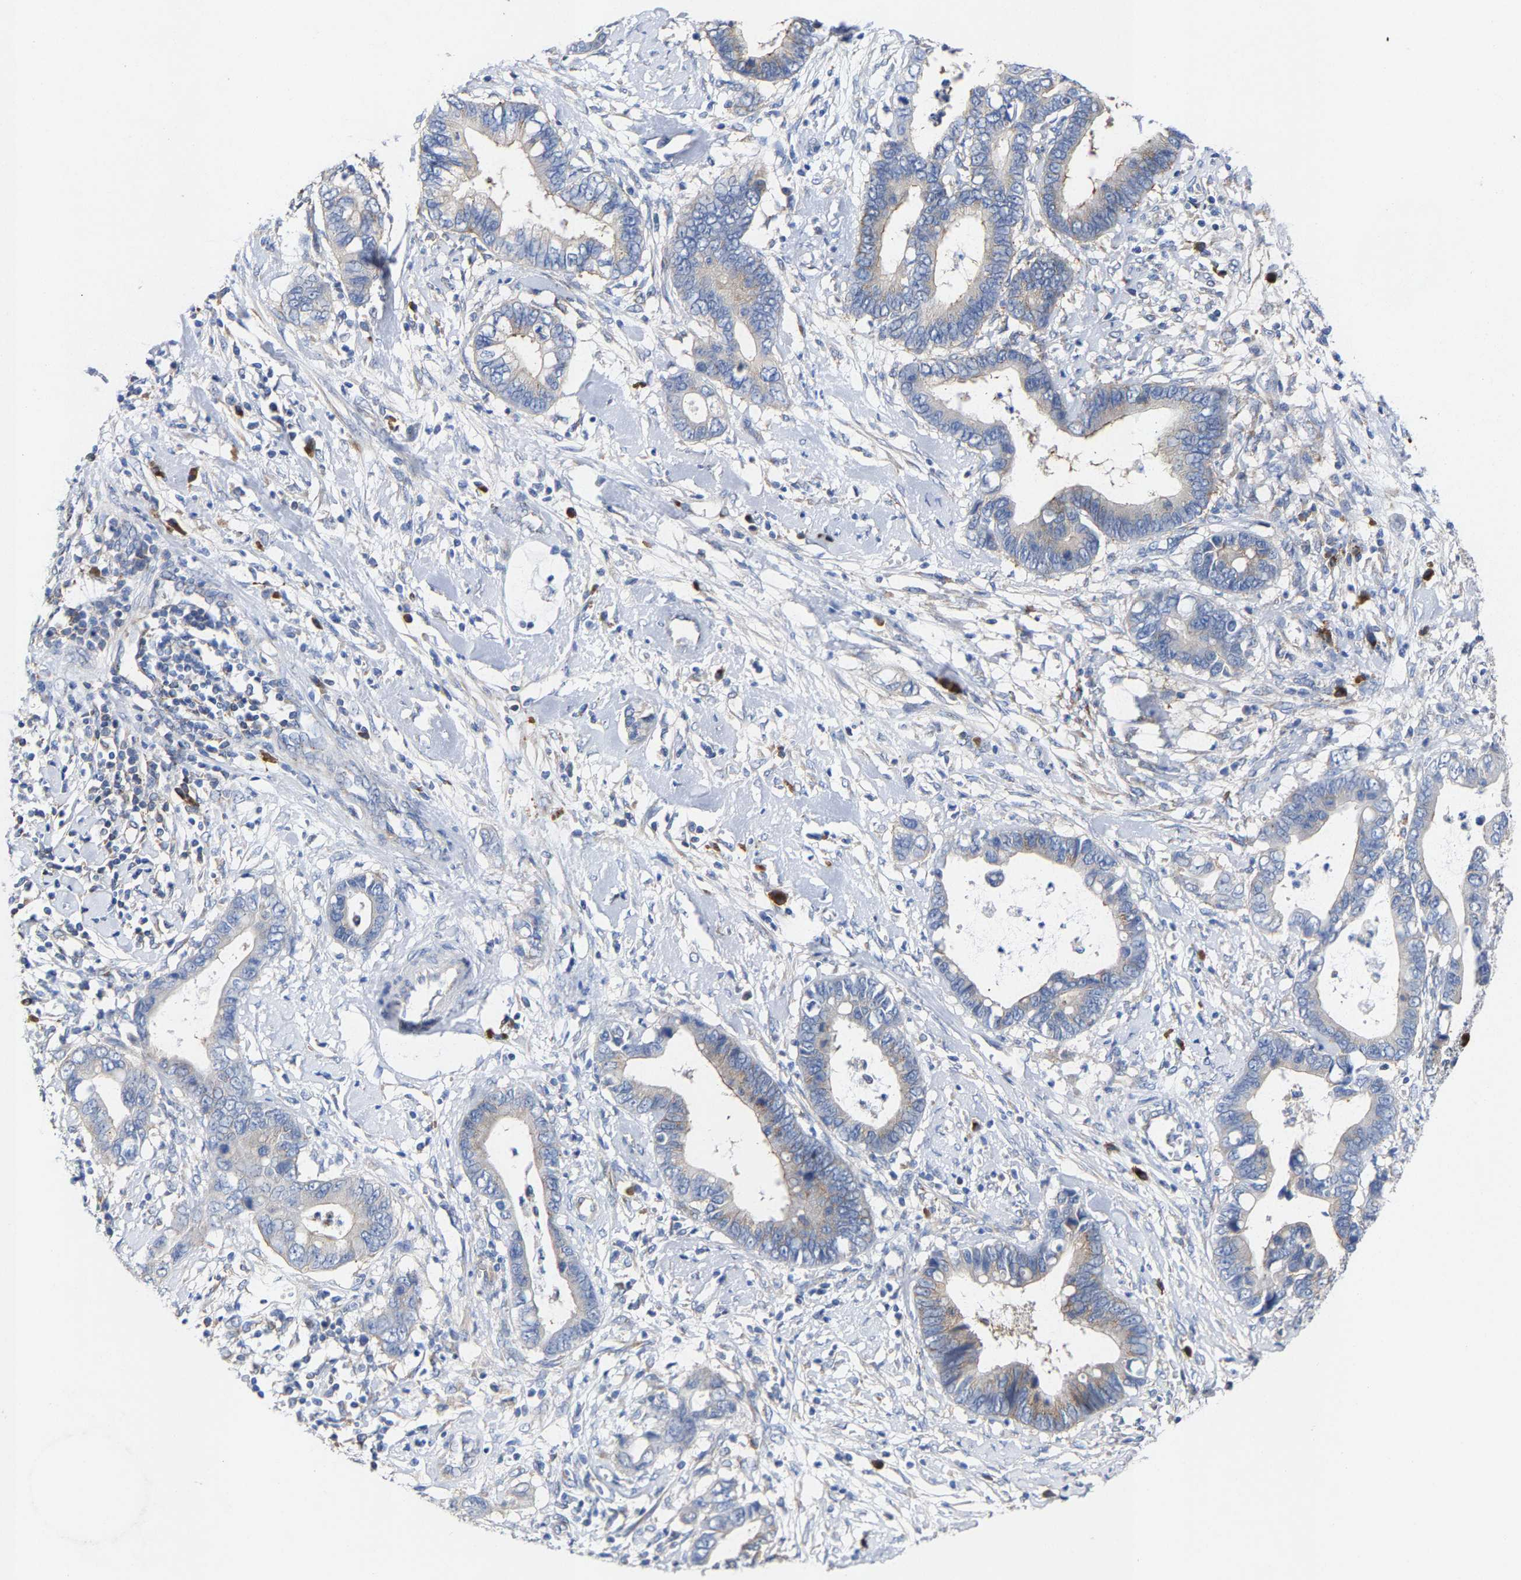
{"staining": {"intensity": "strong", "quantity": "25%-75%", "location": "cytoplasmic/membranous"}, "tissue": "cervical cancer", "cell_type": "Tumor cells", "image_type": "cancer", "snomed": [{"axis": "morphology", "description": "Adenocarcinoma, NOS"}, {"axis": "topography", "description": "Cervix"}], "caption": "Immunohistochemical staining of cervical adenocarcinoma displays high levels of strong cytoplasmic/membranous staining in about 25%-75% of tumor cells. Immunohistochemistry (ihc) stains the protein of interest in brown and the nuclei are stained blue.", "gene": "PPP1R15A", "patient": {"sex": "female", "age": 44}}